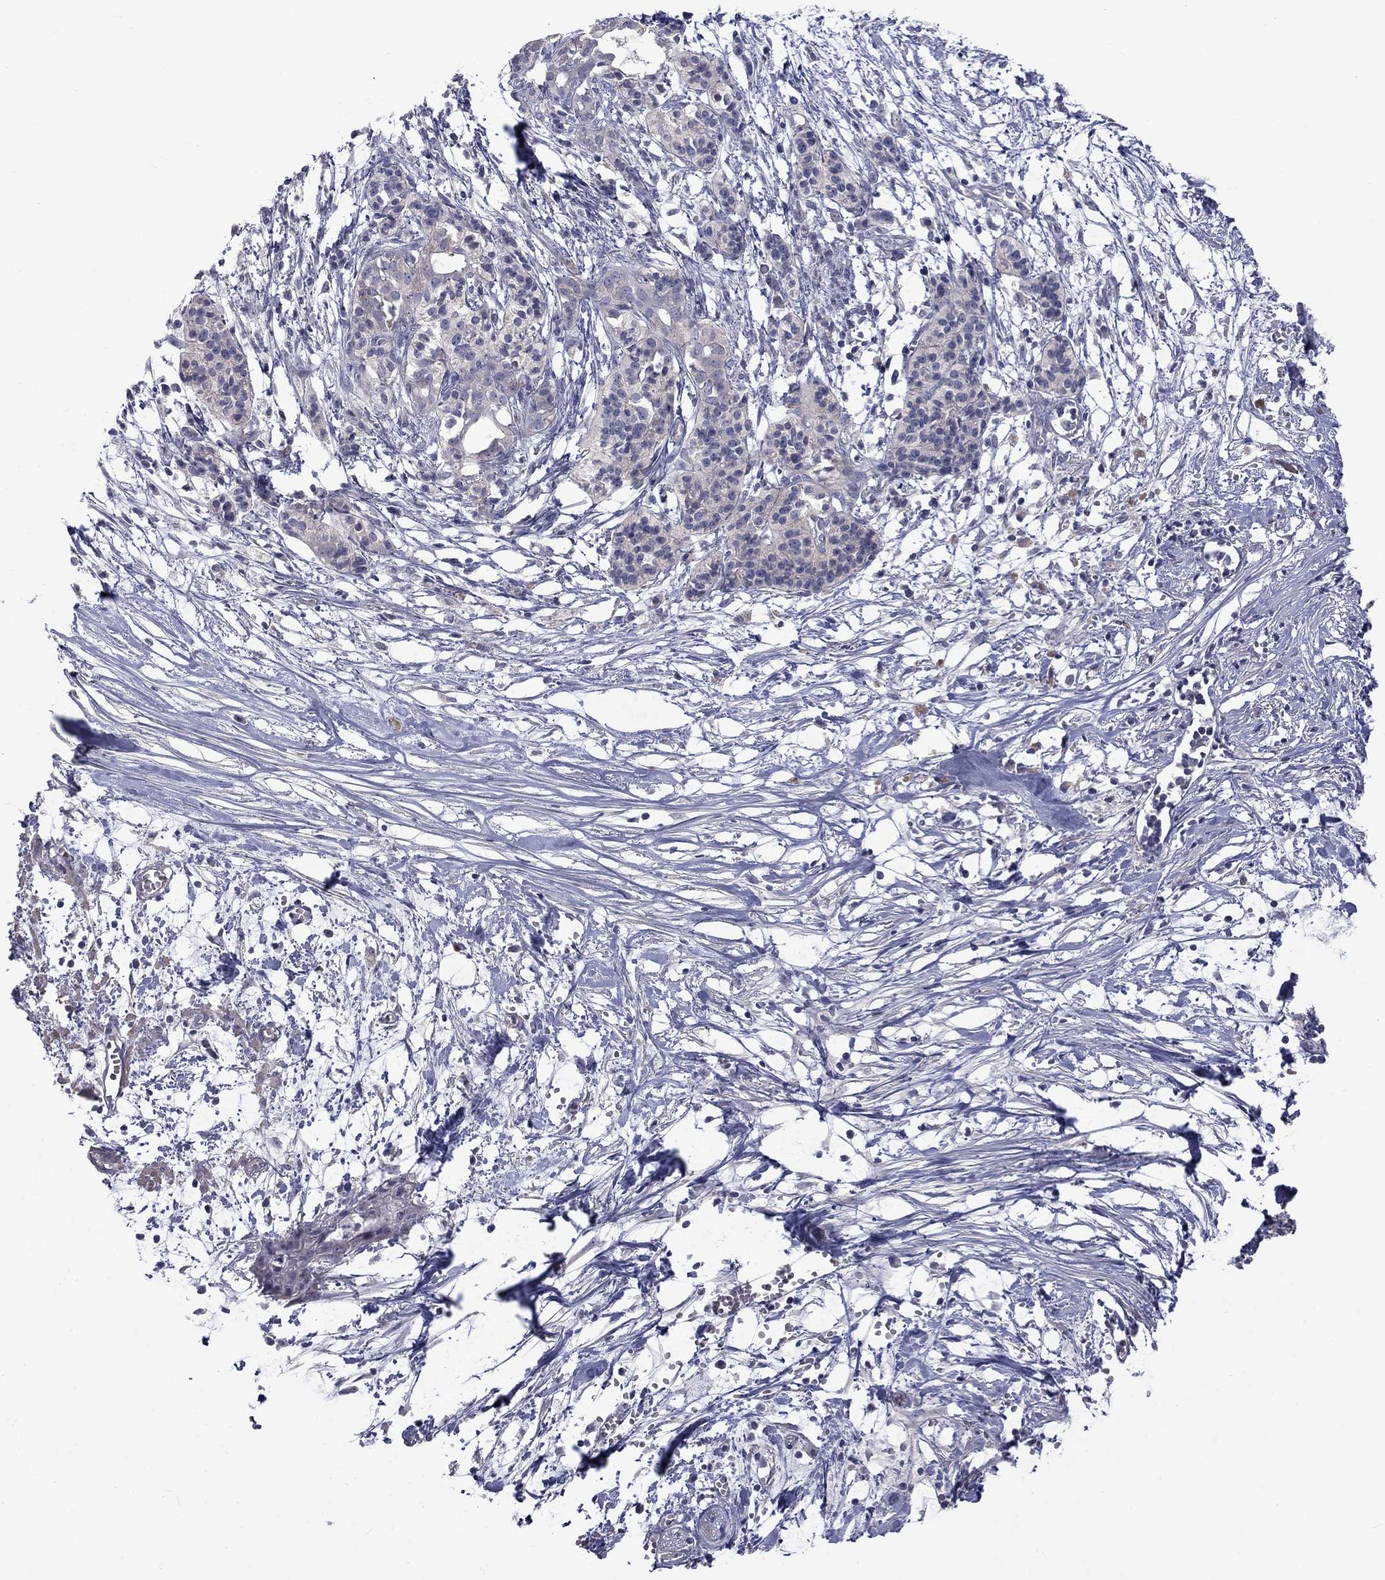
{"staining": {"intensity": "negative", "quantity": "none", "location": "none"}, "tissue": "pancreatic cancer", "cell_type": "Tumor cells", "image_type": "cancer", "snomed": [{"axis": "morphology", "description": "Normal tissue, NOS"}, {"axis": "morphology", "description": "Adenocarcinoma, NOS"}, {"axis": "topography", "description": "Pancreas"}], "caption": "DAB (3,3'-diaminobenzidine) immunohistochemical staining of pancreatic adenocarcinoma shows no significant positivity in tumor cells.", "gene": "SLC39A14", "patient": {"sex": "female", "age": 58}}